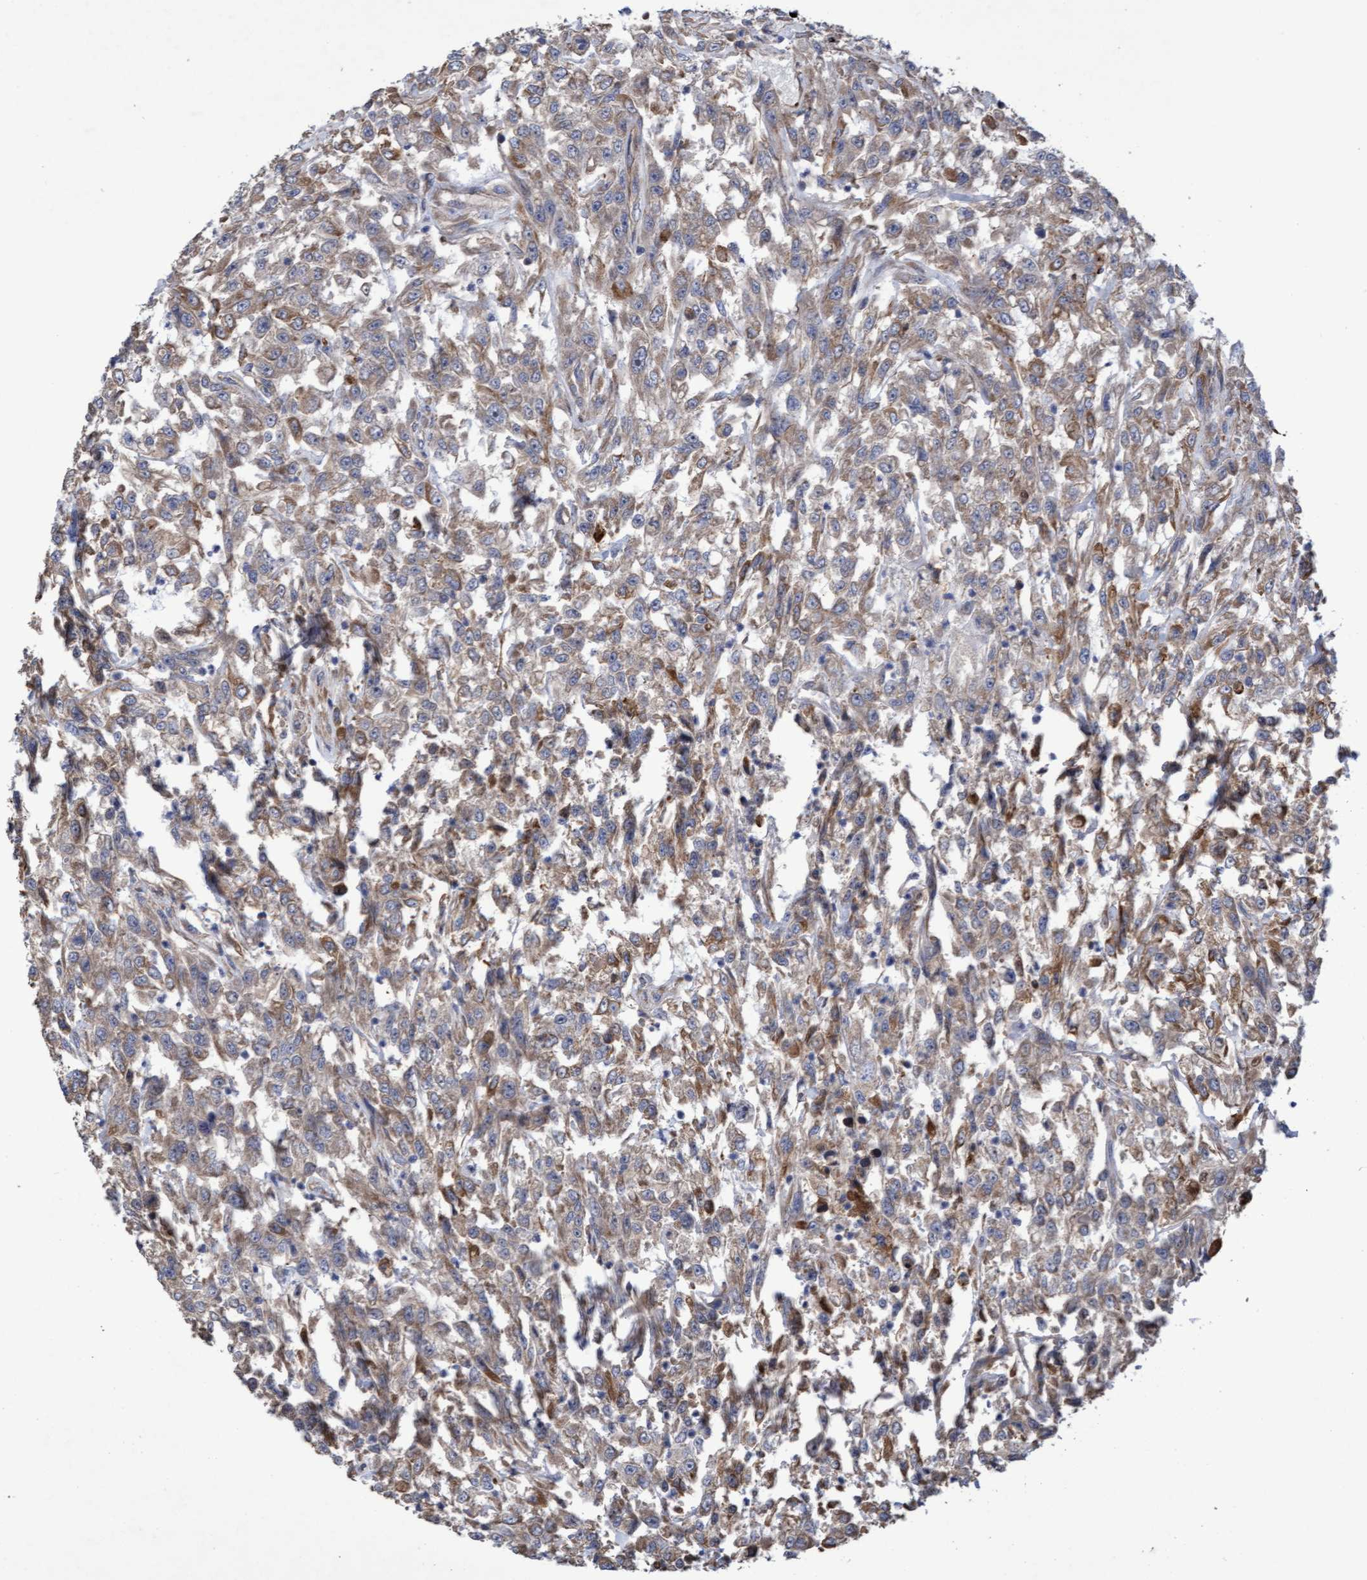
{"staining": {"intensity": "moderate", "quantity": ">75%", "location": "cytoplasmic/membranous"}, "tissue": "urothelial cancer", "cell_type": "Tumor cells", "image_type": "cancer", "snomed": [{"axis": "morphology", "description": "Urothelial carcinoma, High grade"}, {"axis": "topography", "description": "Urinary bladder"}], "caption": "Immunohistochemistry (IHC) histopathology image of urothelial cancer stained for a protein (brown), which demonstrates medium levels of moderate cytoplasmic/membranous positivity in about >75% of tumor cells.", "gene": "ELP5", "patient": {"sex": "male", "age": 46}}